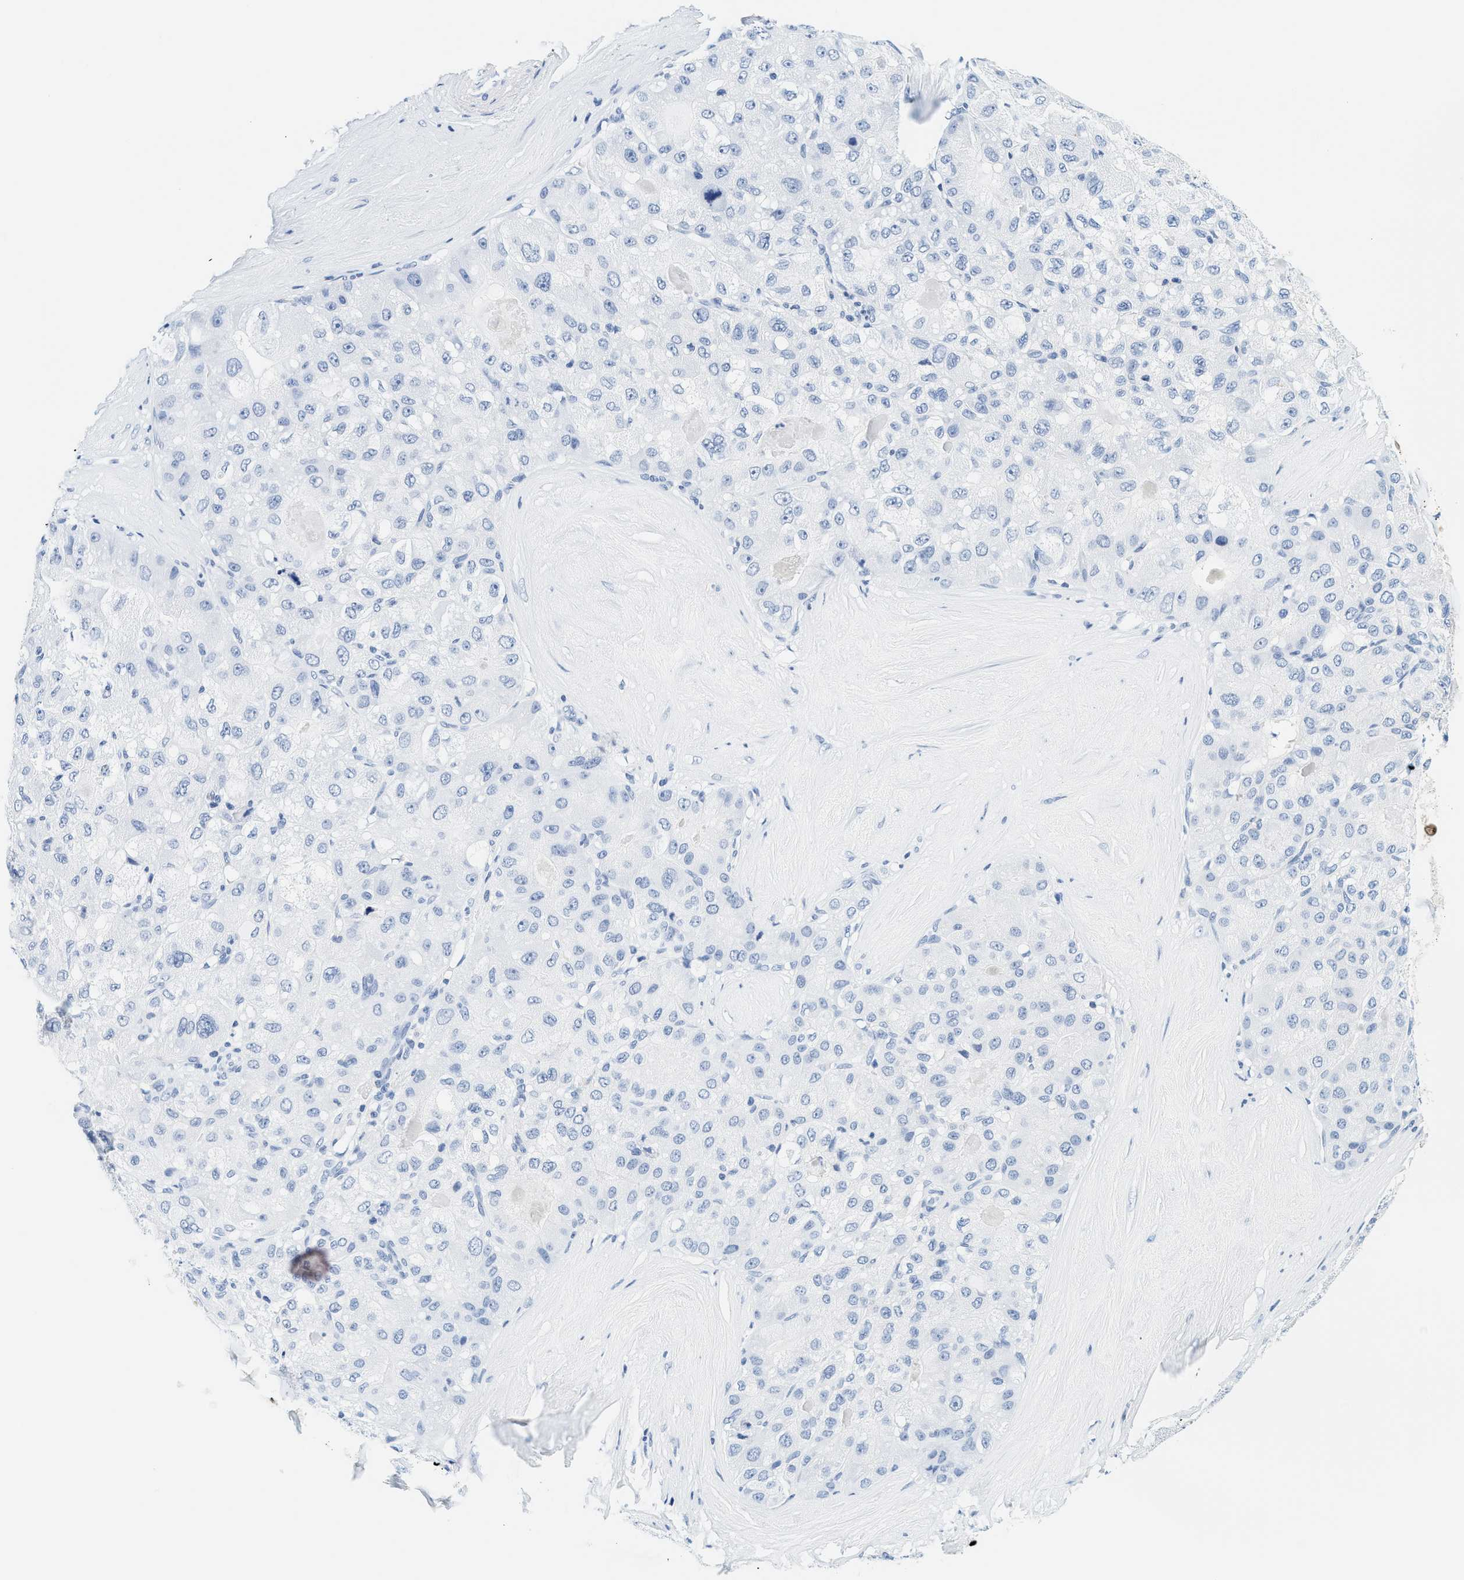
{"staining": {"intensity": "negative", "quantity": "none", "location": "none"}, "tissue": "liver cancer", "cell_type": "Tumor cells", "image_type": "cancer", "snomed": [{"axis": "morphology", "description": "Carcinoma, Hepatocellular, NOS"}, {"axis": "topography", "description": "Liver"}], "caption": "Histopathology image shows no protein staining in tumor cells of liver cancer (hepatocellular carcinoma) tissue.", "gene": "SAMD9", "patient": {"sex": "male", "age": 80}}